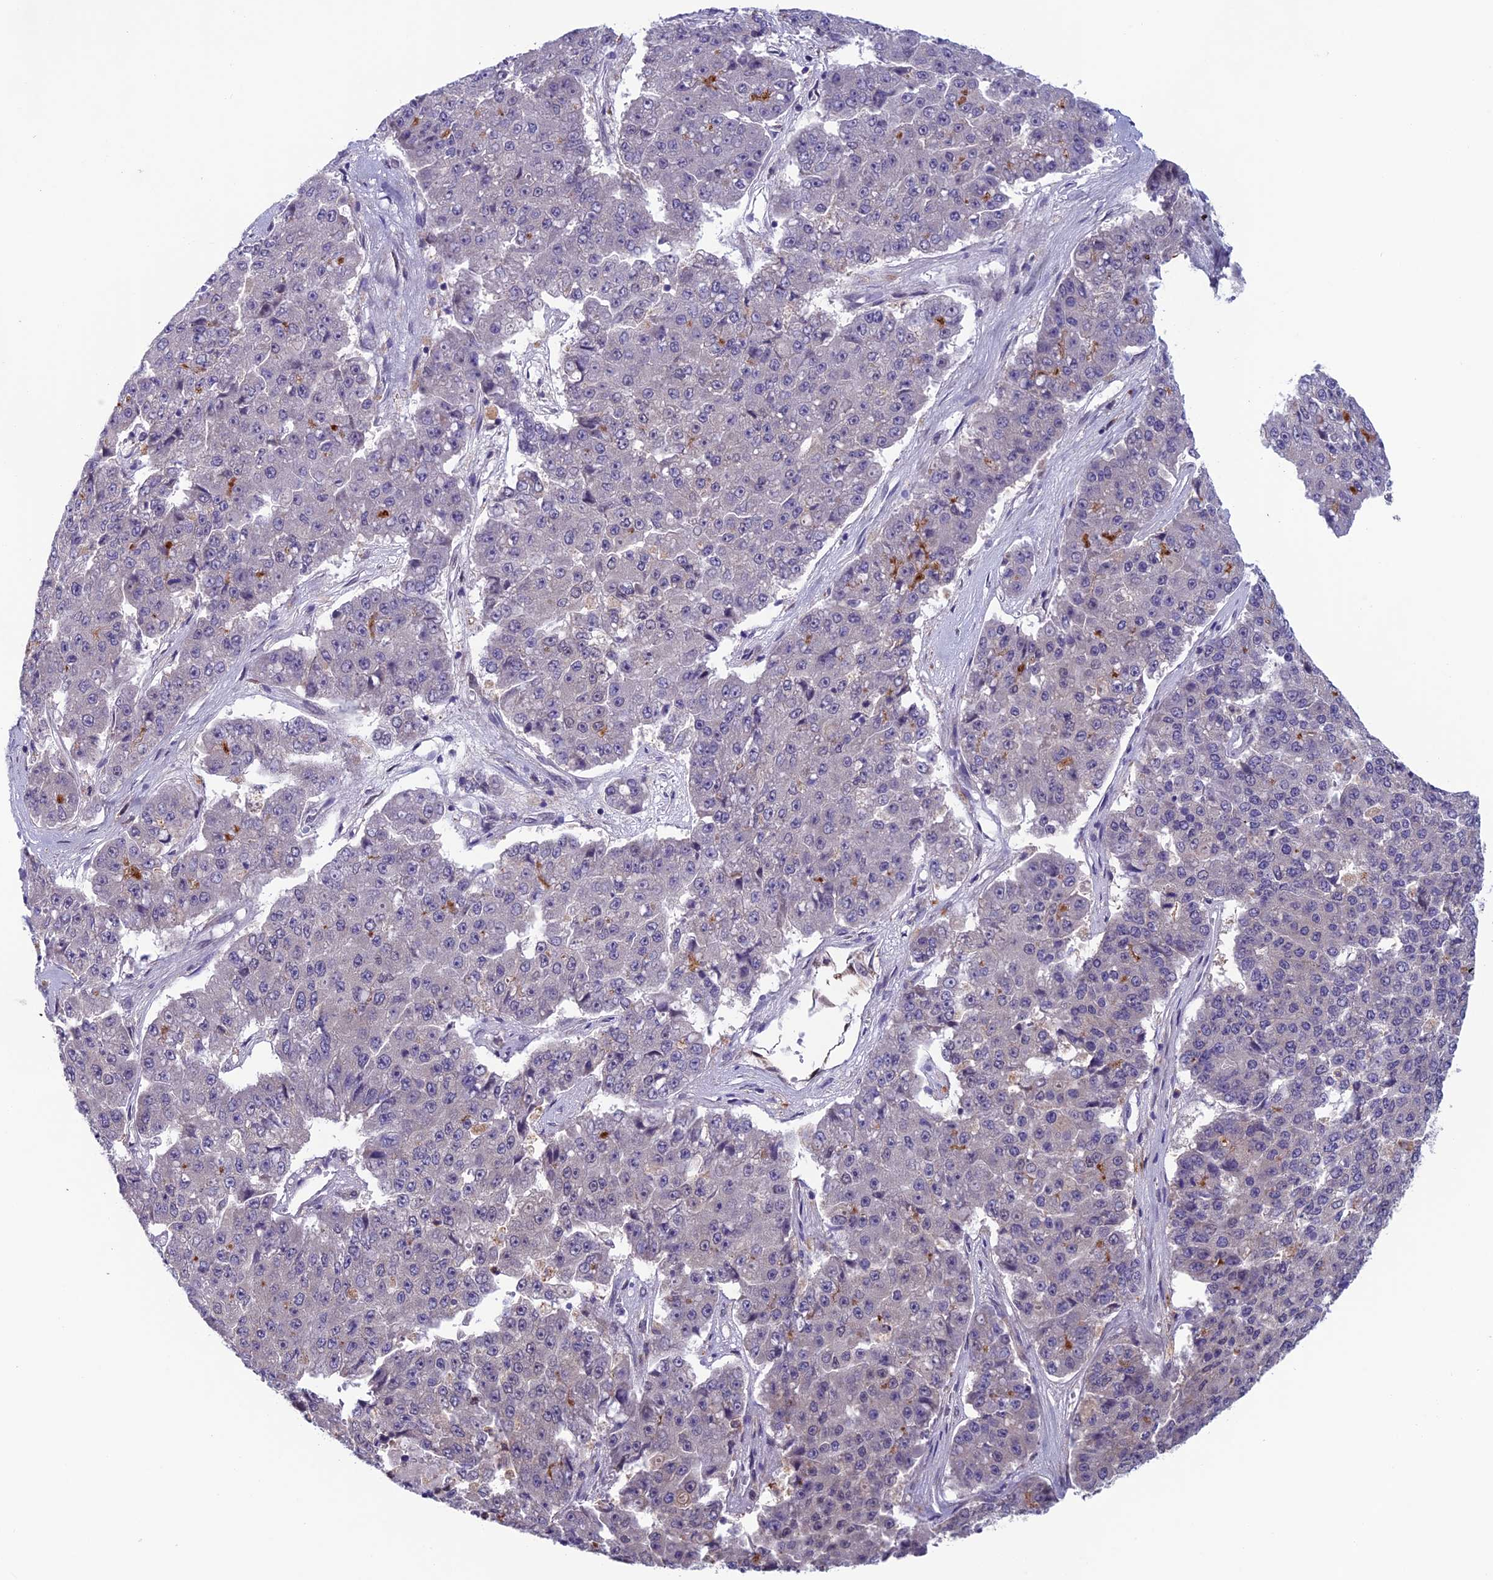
{"staining": {"intensity": "negative", "quantity": "none", "location": "none"}, "tissue": "pancreatic cancer", "cell_type": "Tumor cells", "image_type": "cancer", "snomed": [{"axis": "morphology", "description": "Adenocarcinoma, NOS"}, {"axis": "topography", "description": "Pancreas"}], "caption": "The histopathology image displays no significant expression in tumor cells of pancreatic cancer (adenocarcinoma).", "gene": "MAST2", "patient": {"sex": "male", "age": 50}}